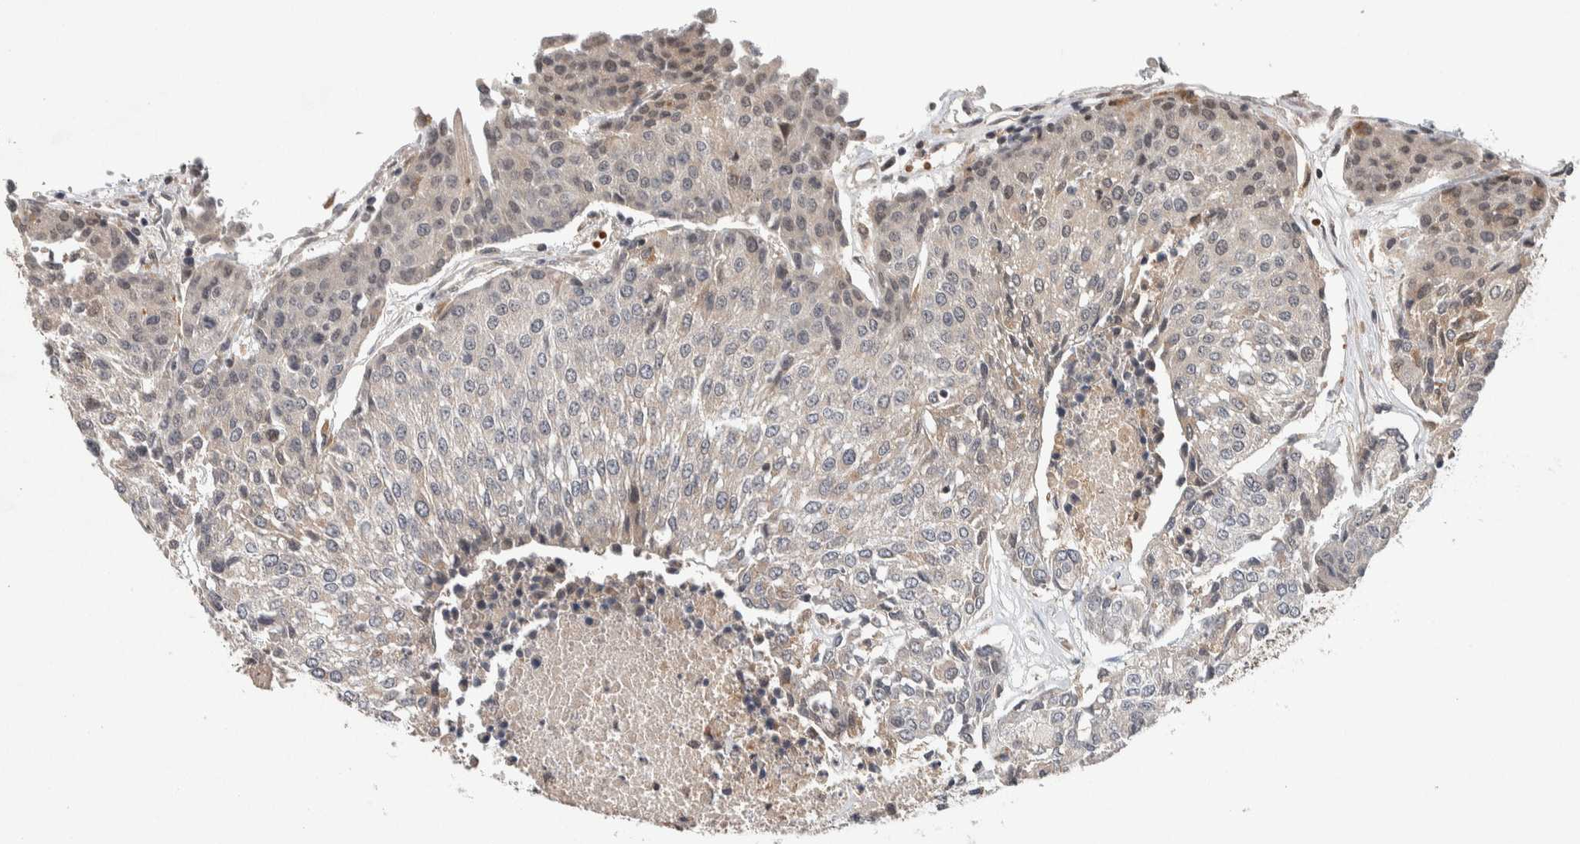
{"staining": {"intensity": "weak", "quantity": "<25%", "location": "cytoplasmic/membranous"}, "tissue": "urothelial cancer", "cell_type": "Tumor cells", "image_type": "cancer", "snomed": [{"axis": "morphology", "description": "Urothelial carcinoma, High grade"}, {"axis": "topography", "description": "Urinary bladder"}], "caption": "Immunohistochemical staining of urothelial carcinoma (high-grade) exhibits no significant expression in tumor cells.", "gene": "KCNK1", "patient": {"sex": "female", "age": 85}}